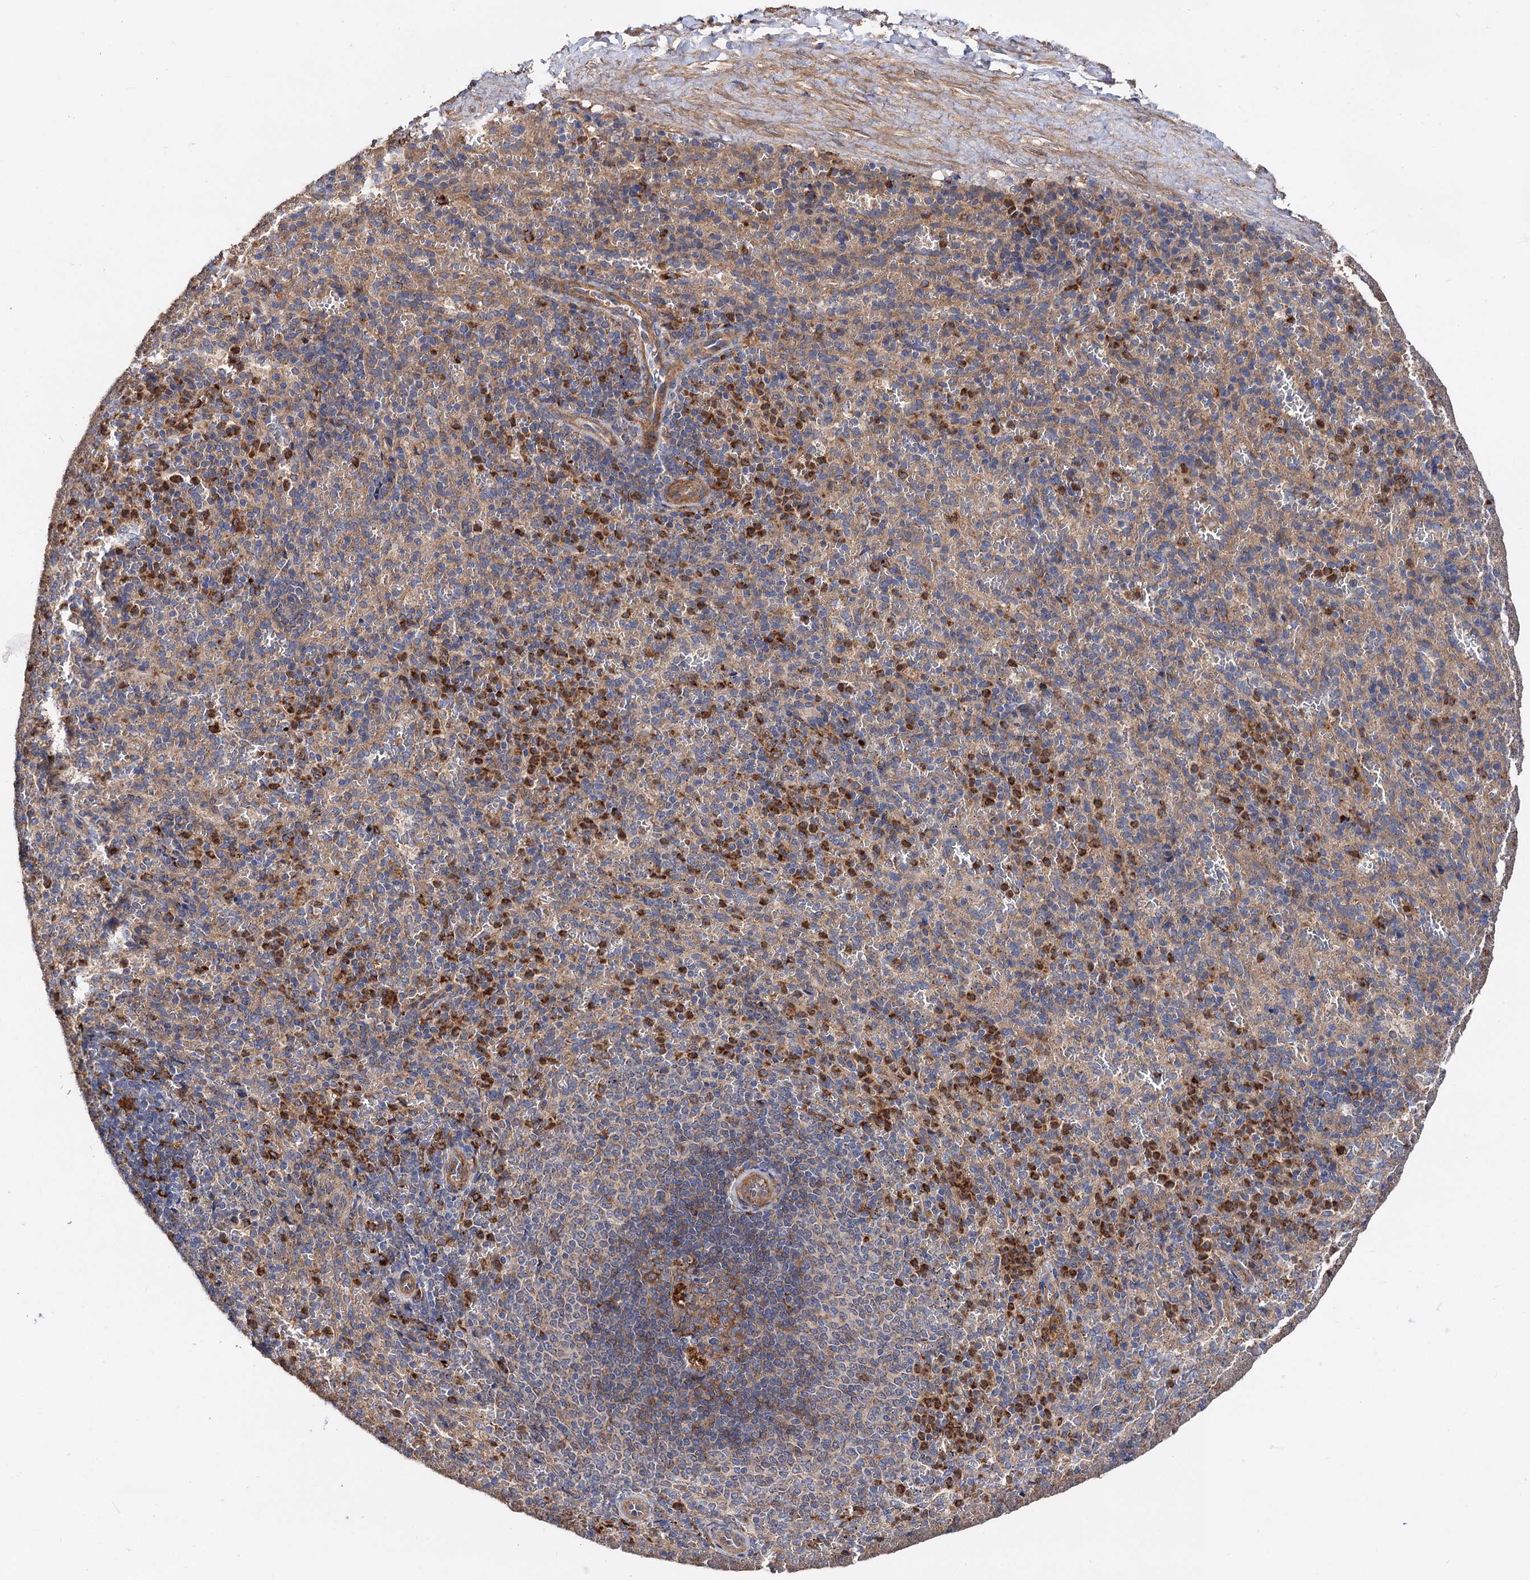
{"staining": {"intensity": "strong", "quantity": "<25%", "location": "cytoplasmic/membranous"}, "tissue": "spleen", "cell_type": "Cells in red pulp", "image_type": "normal", "snomed": [{"axis": "morphology", "description": "Normal tissue, NOS"}, {"axis": "topography", "description": "Spleen"}], "caption": "High-power microscopy captured an immunohistochemistry micrograph of normal spleen, revealing strong cytoplasmic/membranous expression in approximately <25% of cells in red pulp. (IHC, brightfield microscopy, high magnification).", "gene": "CSAD", "patient": {"sex": "female", "age": 21}}